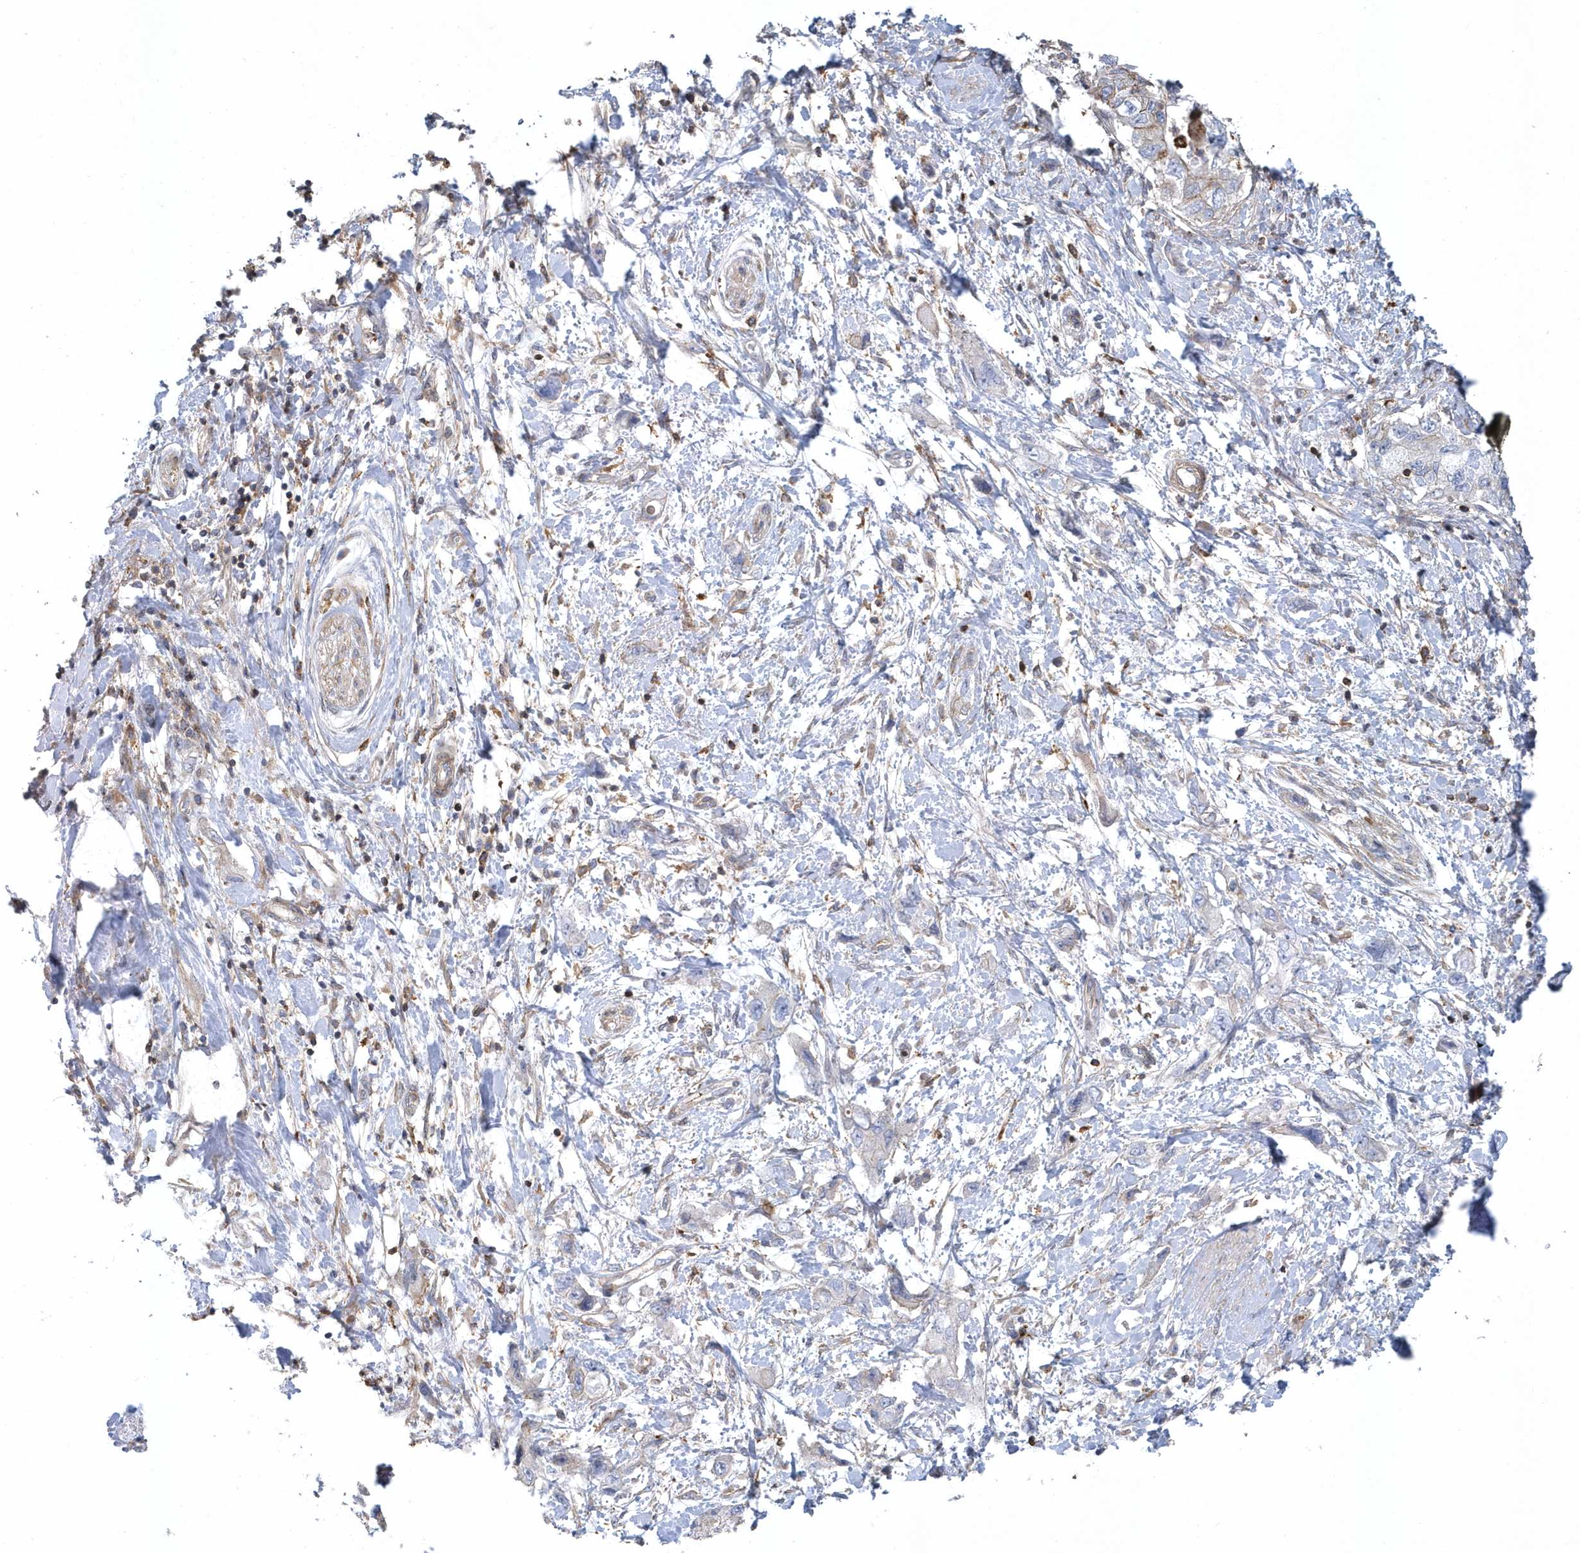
{"staining": {"intensity": "negative", "quantity": "none", "location": "none"}, "tissue": "pancreatic cancer", "cell_type": "Tumor cells", "image_type": "cancer", "snomed": [{"axis": "morphology", "description": "Adenocarcinoma, NOS"}, {"axis": "topography", "description": "Pancreas"}], "caption": "Pancreatic adenocarcinoma stained for a protein using immunohistochemistry (IHC) reveals no expression tumor cells.", "gene": "ARAP2", "patient": {"sex": "female", "age": 73}}